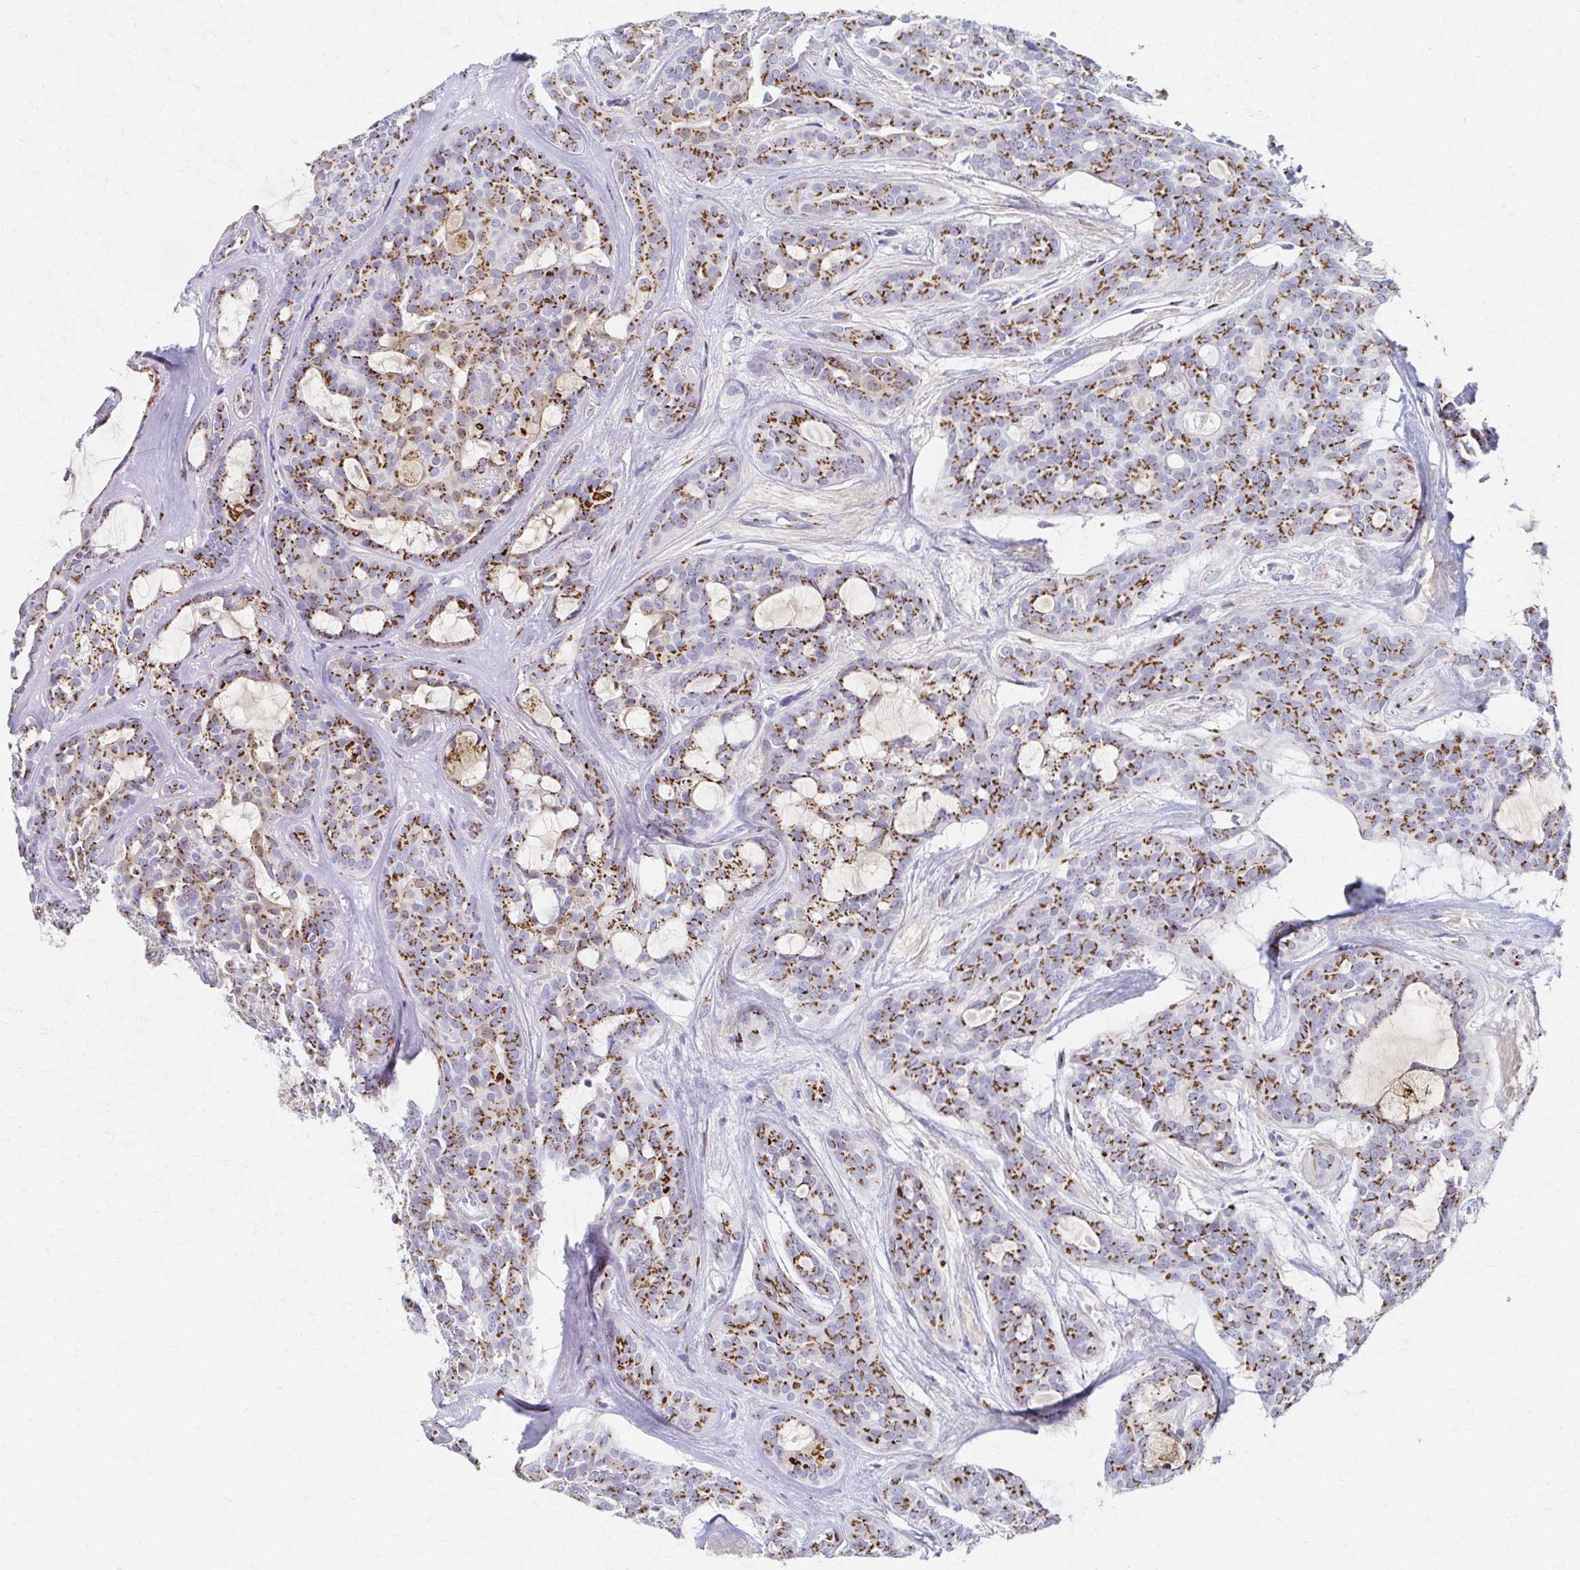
{"staining": {"intensity": "moderate", "quantity": ">75%", "location": "cytoplasmic/membranous"}, "tissue": "head and neck cancer", "cell_type": "Tumor cells", "image_type": "cancer", "snomed": [{"axis": "morphology", "description": "Adenocarcinoma, NOS"}, {"axis": "topography", "description": "Head-Neck"}], "caption": "Immunohistochemistry of human adenocarcinoma (head and neck) displays medium levels of moderate cytoplasmic/membranous expression in approximately >75% of tumor cells.", "gene": "TM9SF1", "patient": {"sex": "male", "age": 66}}